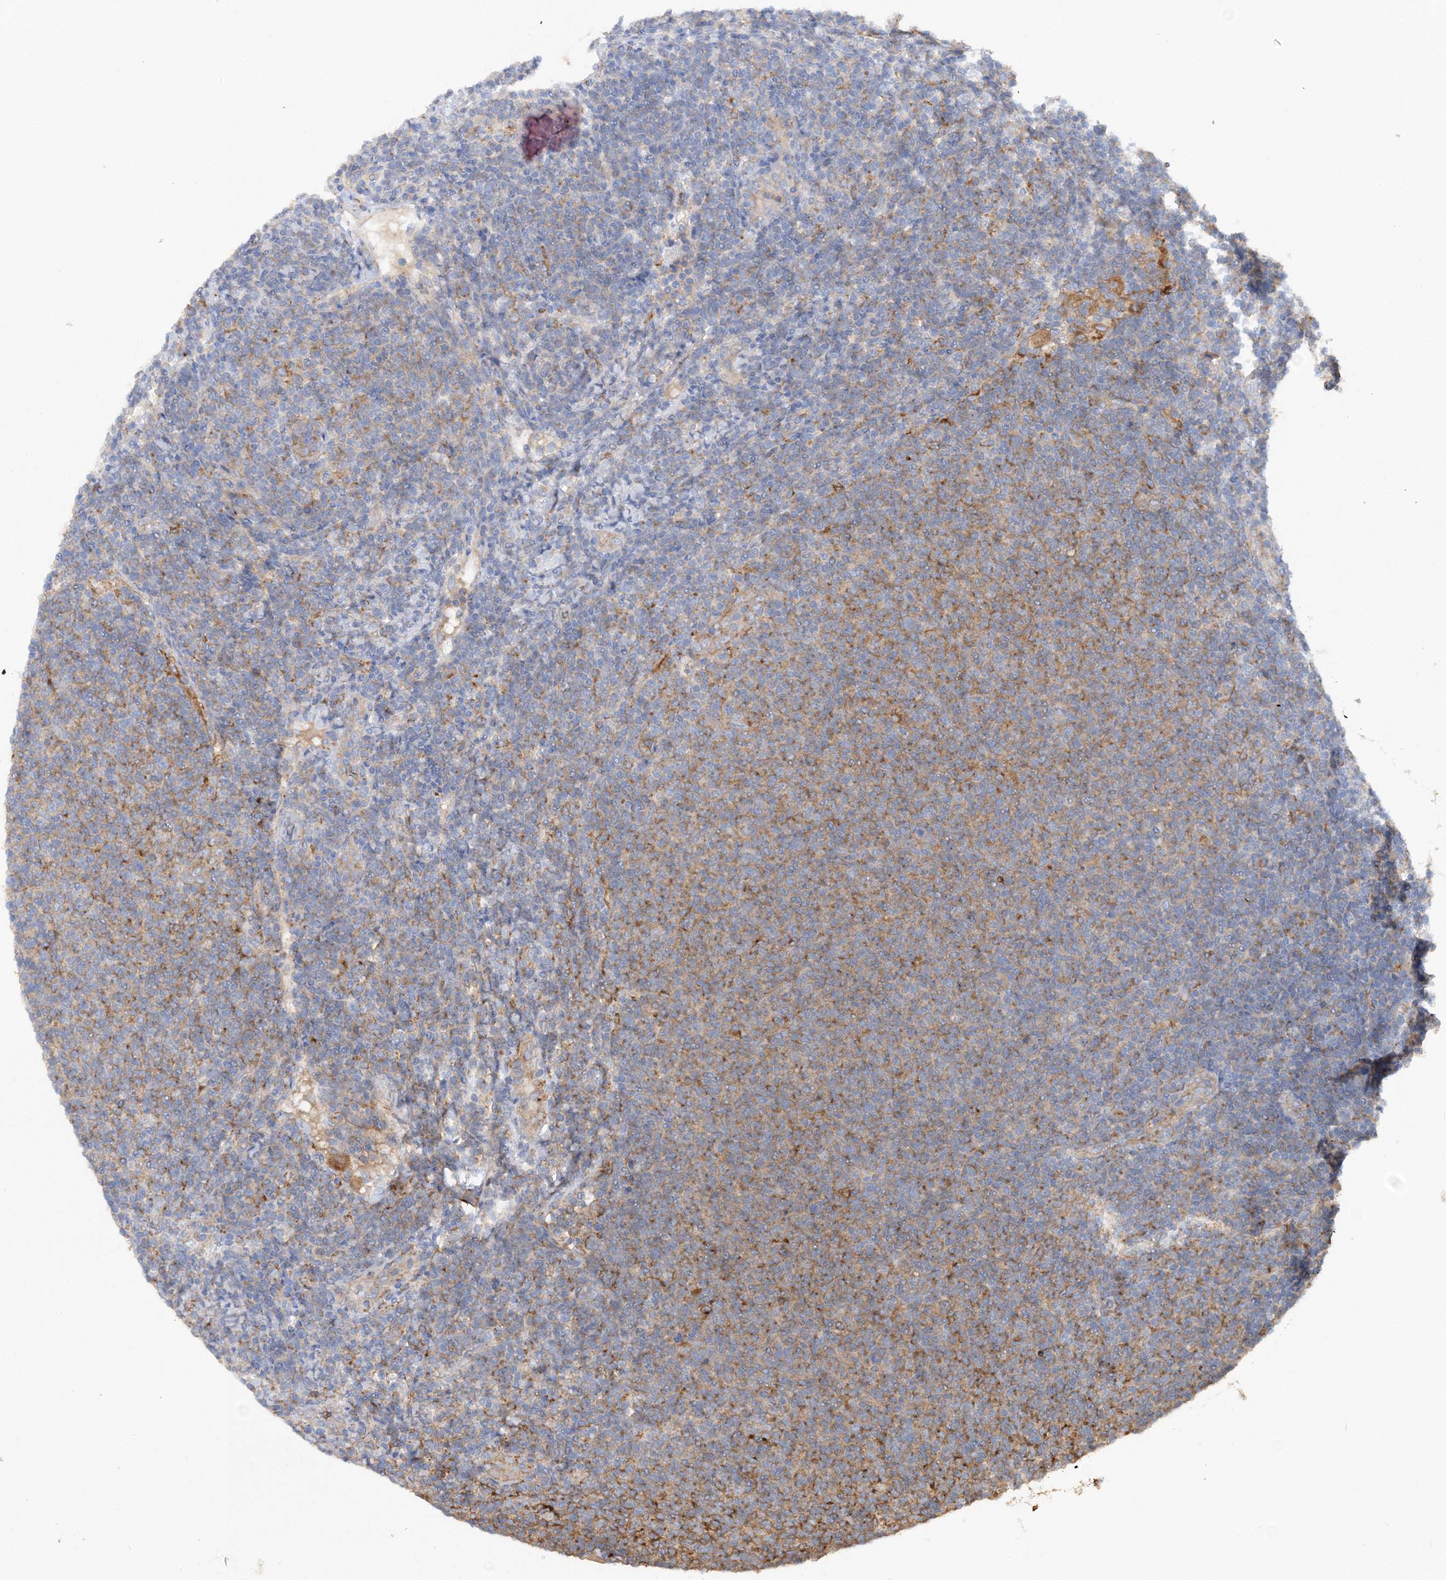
{"staining": {"intensity": "moderate", "quantity": ">75%", "location": "cytoplasmic/membranous"}, "tissue": "lymphoma", "cell_type": "Tumor cells", "image_type": "cancer", "snomed": [{"axis": "morphology", "description": "Malignant lymphoma, non-Hodgkin's type, Low grade"}, {"axis": "topography", "description": "Lymph node"}], "caption": "A histopathology image of low-grade malignant lymphoma, non-Hodgkin's type stained for a protein shows moderate cytoplasmic/membranous brown staining in tumor cells.", "gene": "GRINA", "patient": {"sex": "male", "age": 66}}